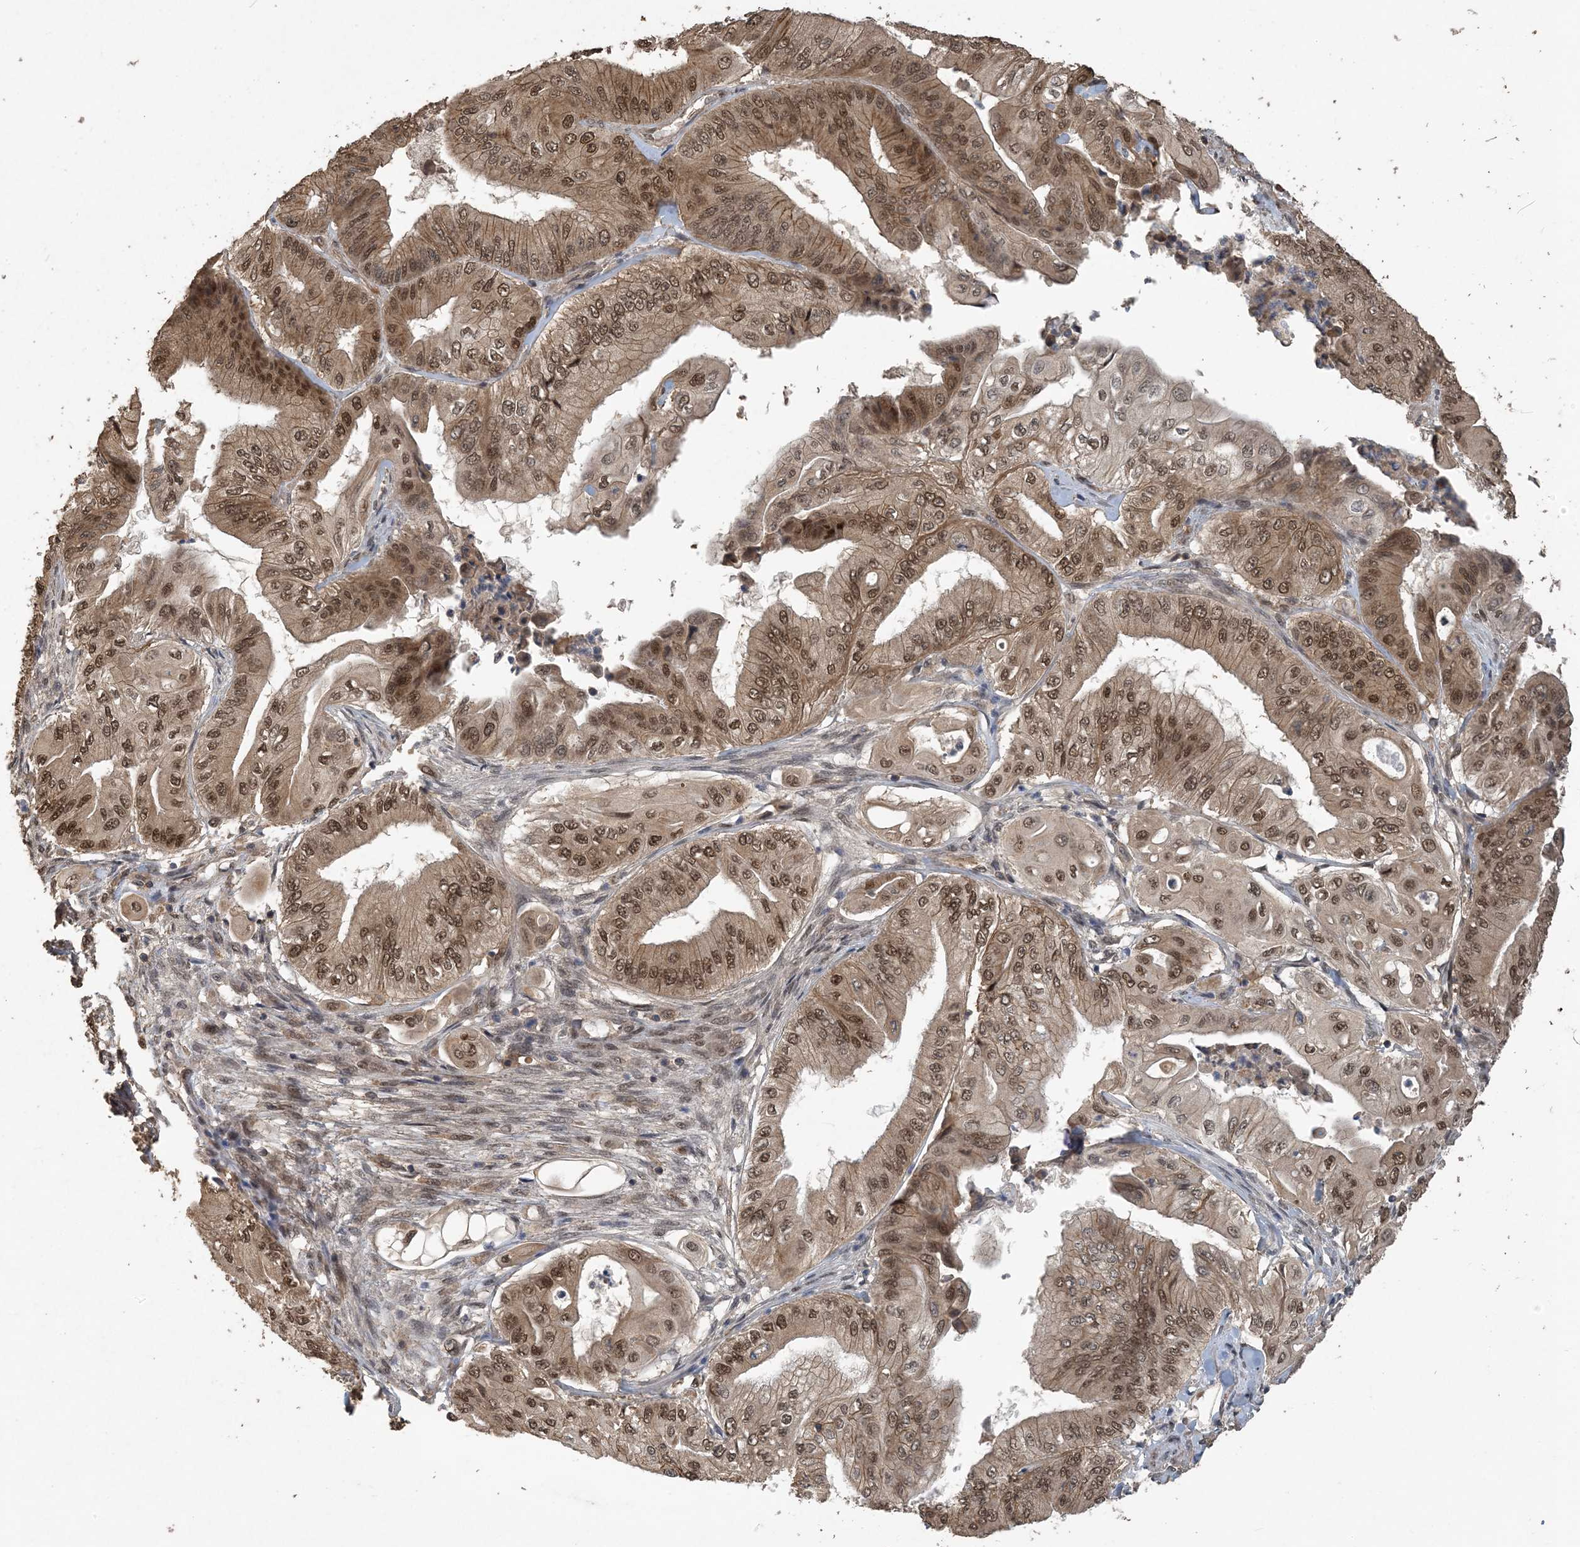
{"staining": {"intensity": "moderate", "quantity": ">75%", "location": "cytoplasmic/membranous,nuclear"}, "tissue": "pancreatic cancer", "cell_type": "Tumor cells", "image_type": "cancer", "snomed": [{"axis": "morphology", "description": "Adenocarcinoma, NOS"}, {"axis": "topography", "description": "Pancreas"}], "caption": "This micrograph demonstrates immunohistochemistry staining of pancreatic adenocarcinoma, with medium moderate cytoplasmic/membranous and nuclear staining in approximately >75% of tumor cells.", "gene": "ZC3H12A", "patient": {"sex": "female", "age": 77}}